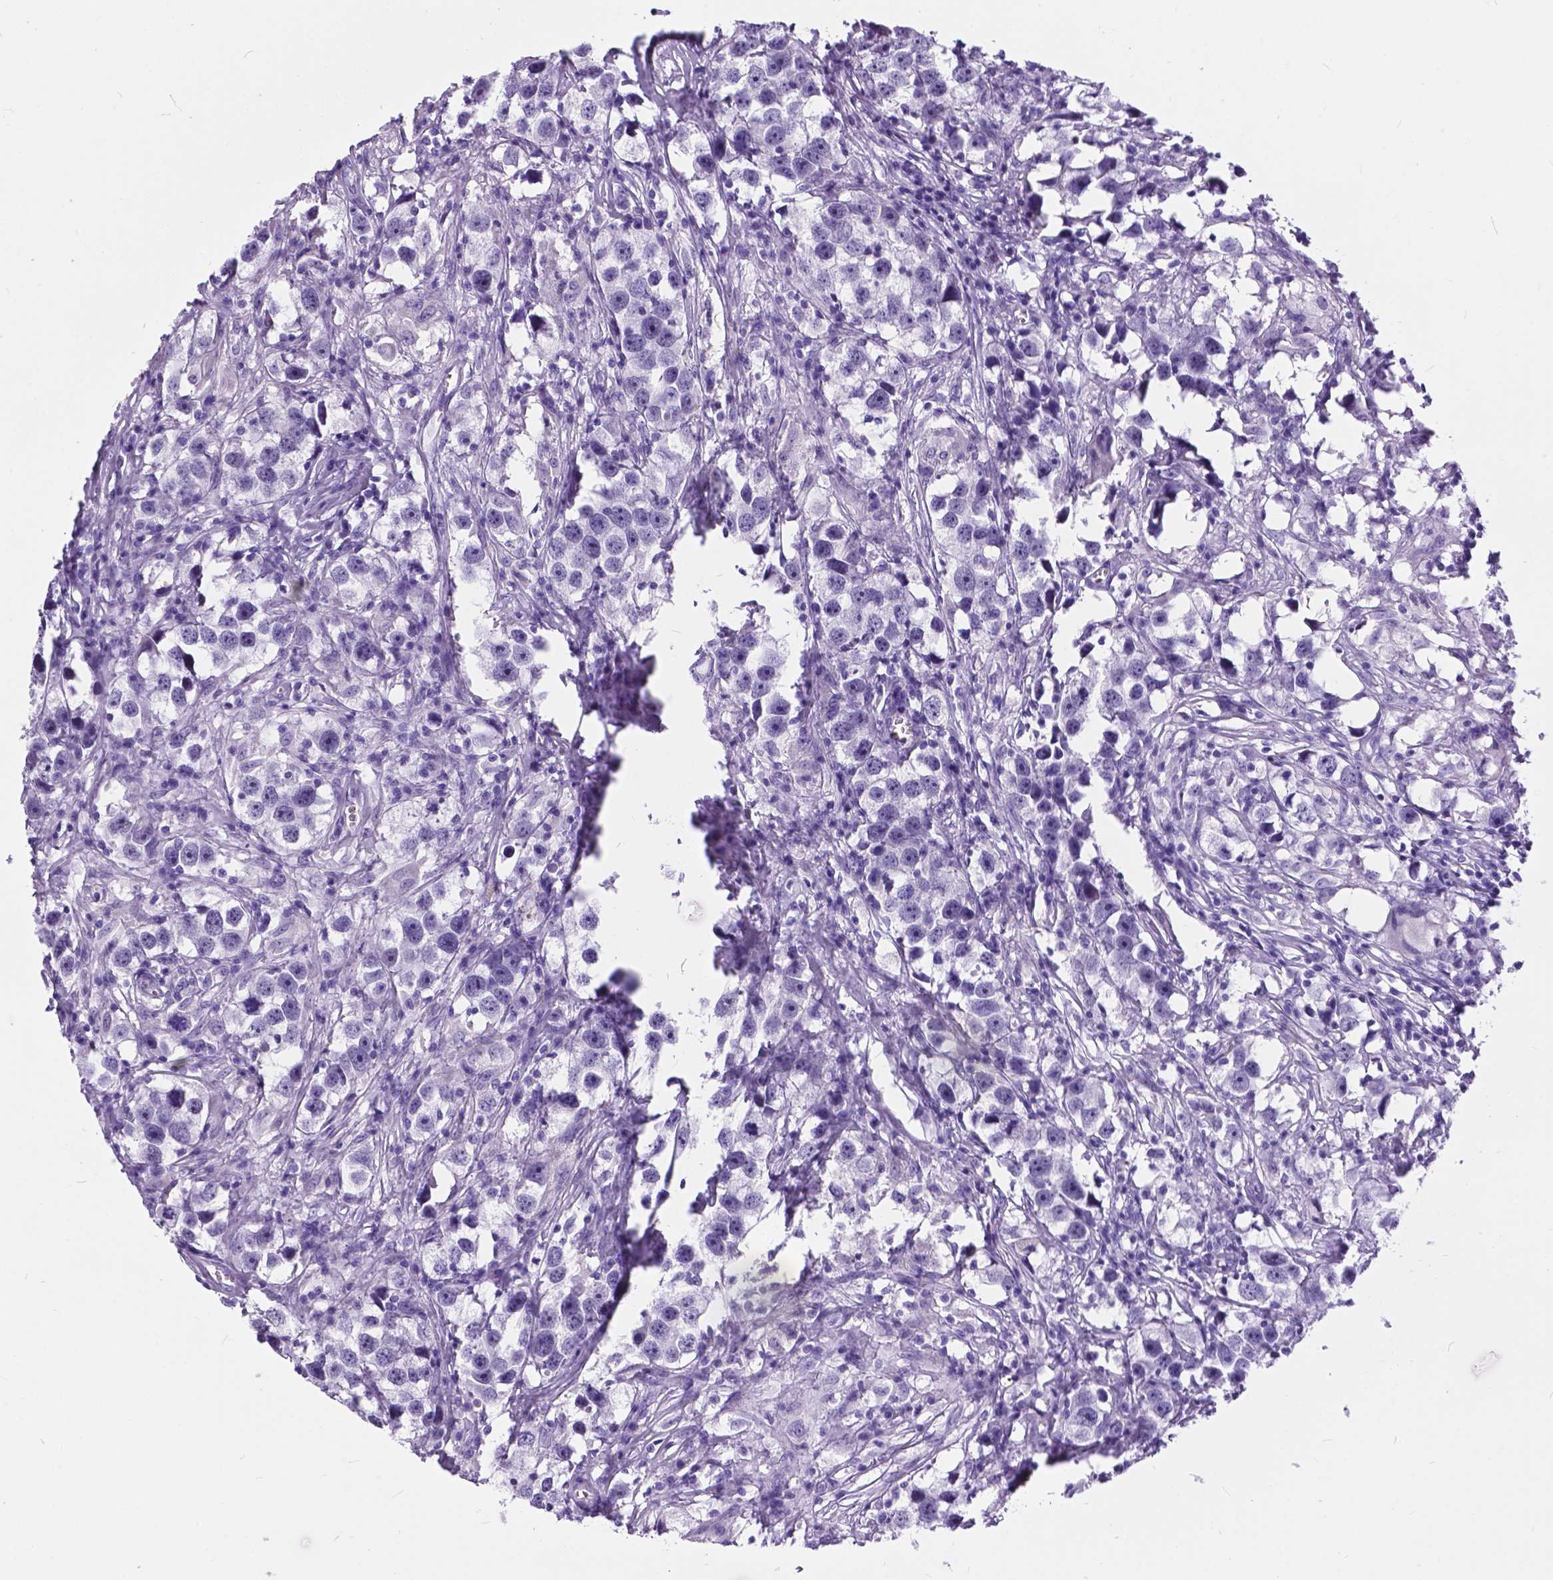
{"staining": {"intensity": "negative", "quantity": "none", "location": "none"}, "tissue": "testis cancer", "cell_type": "Tumor cells", "image_type": "cancer", "snomed": [{"axis": "morphology", "description": "Seminoma, NOS"}, {"axis": "topography", "description": "Testis"}], "caption": "Histopathology image shows no protein staining in tumor cells of seminoma (testis) tissue.", "gene": "BSND", "patient": {"sex": "male", "age": 49}}